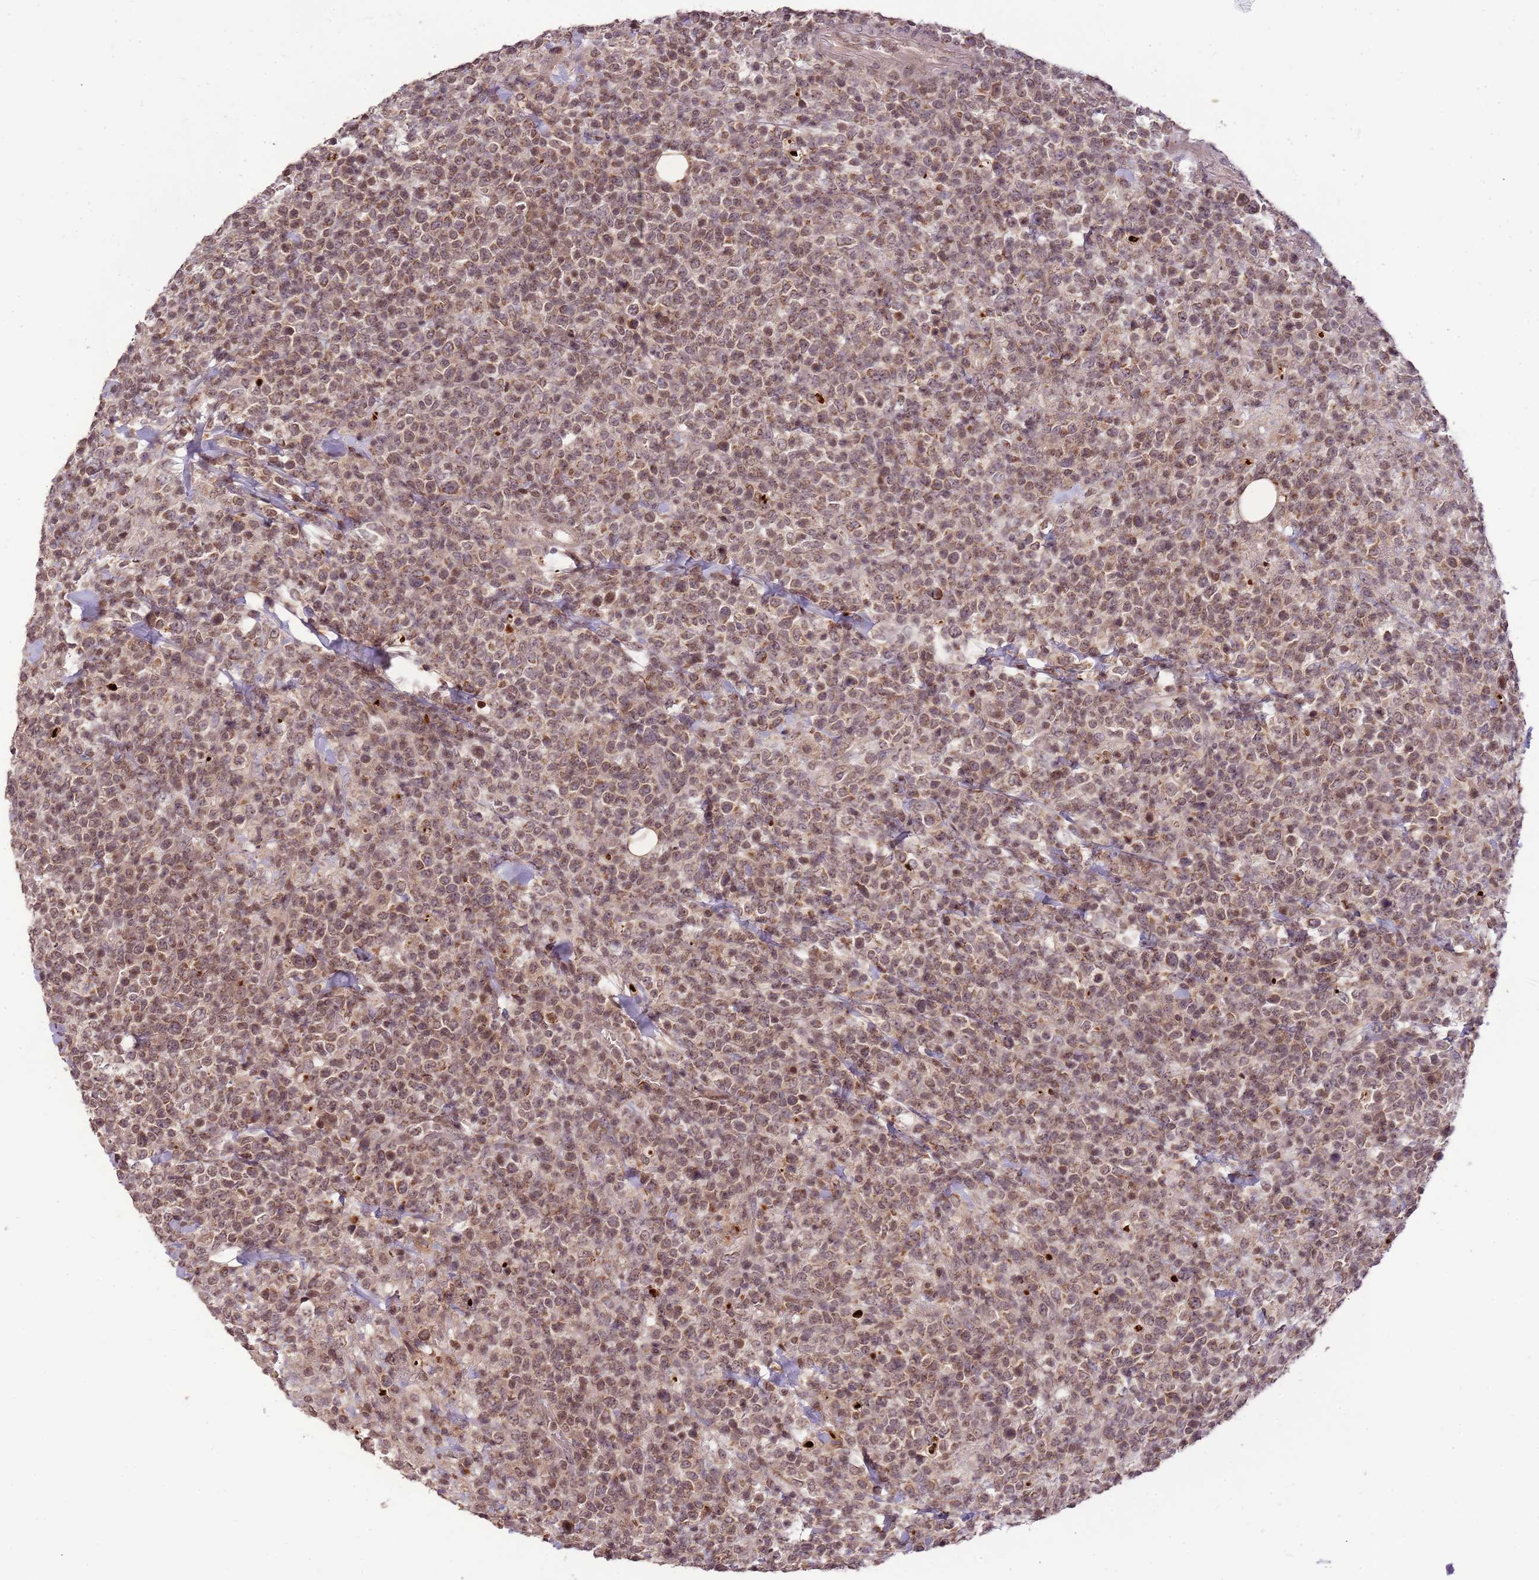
{"staining": {"intensity": "weak", "quantity": ">75%", "location": "nuclear"}, "tissue": "lymphoma", "cell_type": "Tumor cells", "image_type": "cancer", "snomed": [{"axis": "morphology", "description": "Malignant lymphoma, non-Hodgkin's type, High grade"}, {"axis": "topography", "description": "Colon"}], "caption": "DAB (3,3'-diaminobenzidine) immunohistochemical staining of human lymphoma demonstrates weak nuclear protein positivity in approximately >75% of tumor cells. Immunohistochemistry (ihc) stains the protein in brown and the nuclei are stained blue.", "gene": "SAMSN1", "patient": {"sex": "female", "age": 53}}